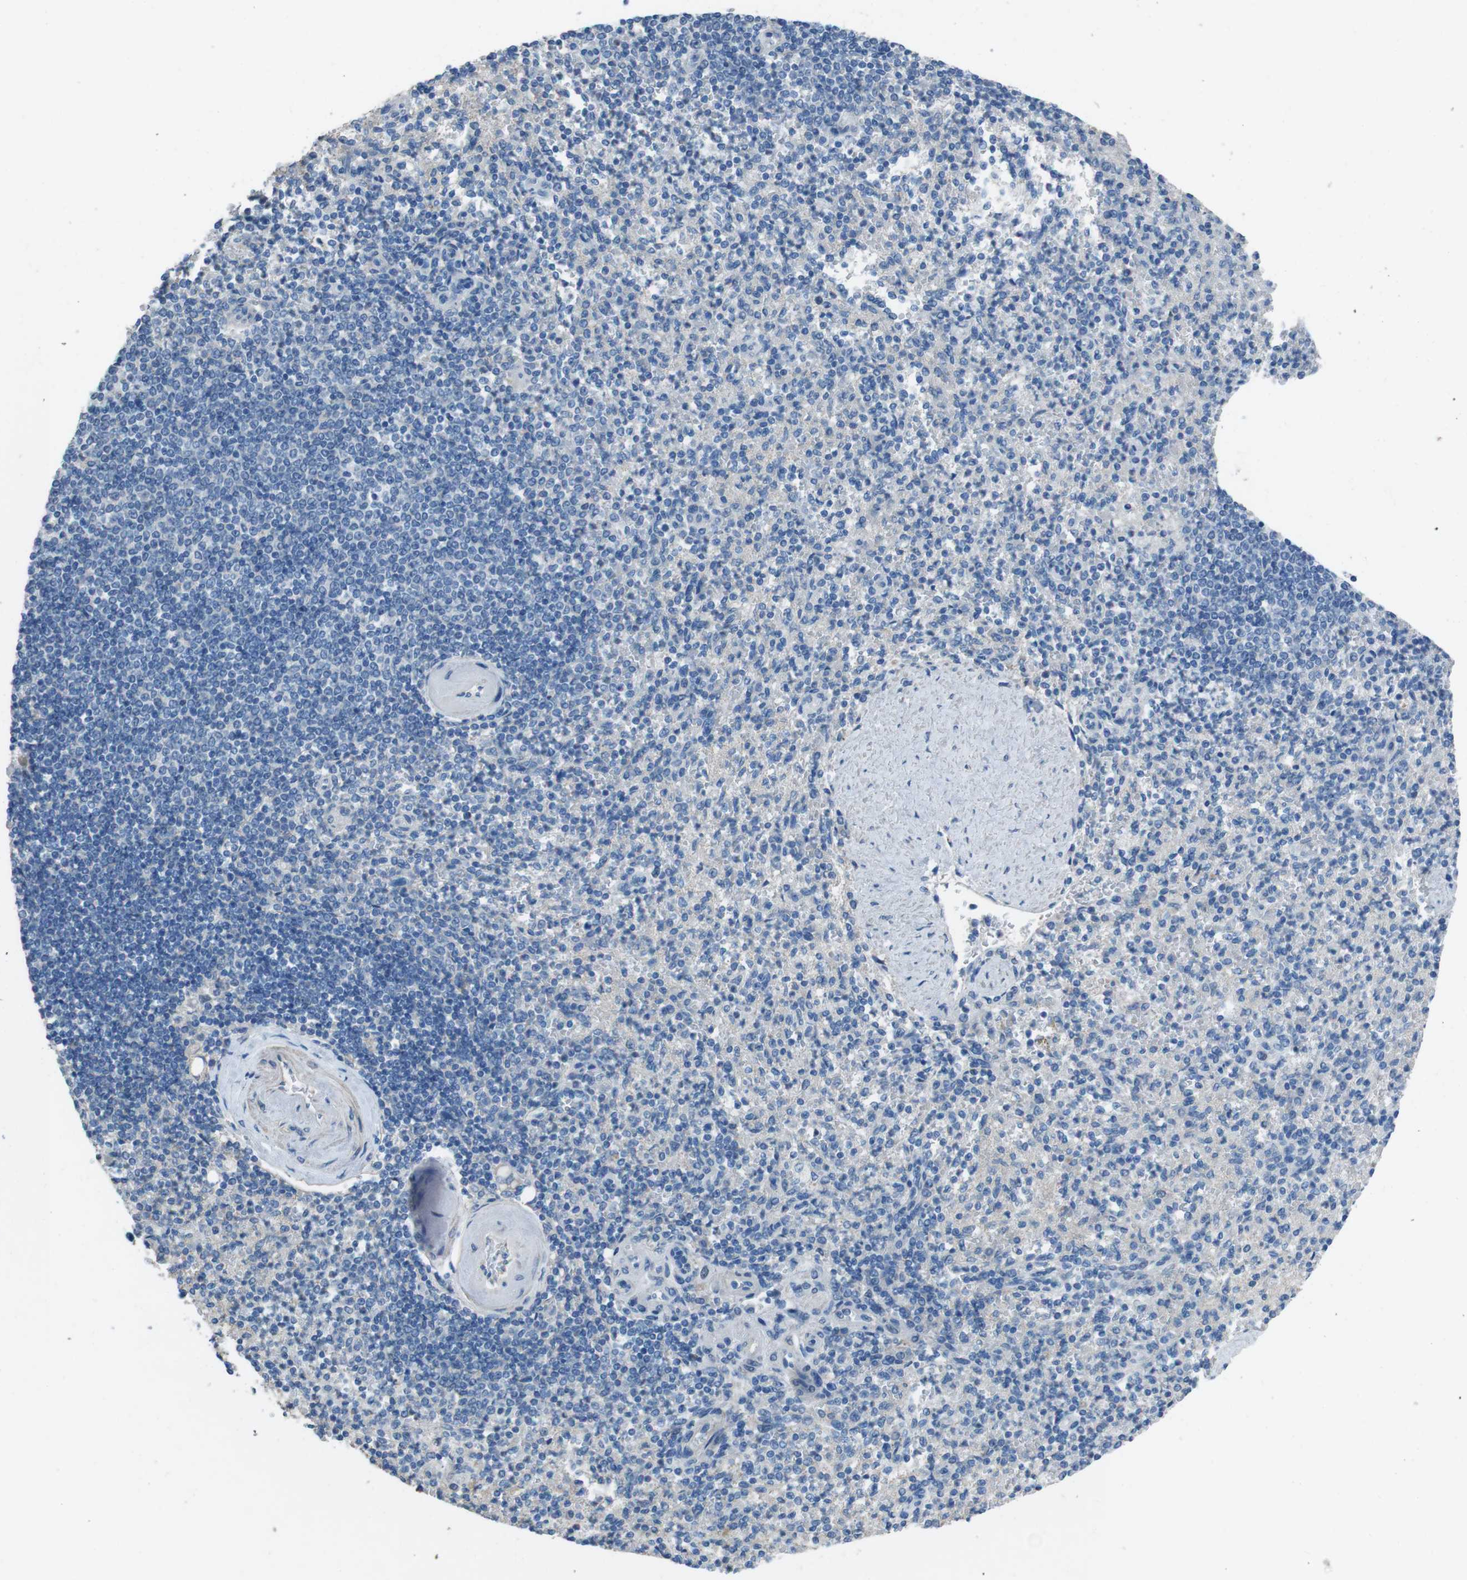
{"staining": {"intensity": "negative", "quantity": "none", "location": "none"}, "tissue": "spleen", "cell_type": "Cells in red pulp", "image_type": "normal", "snomed": [{"axis": "morphology", "description": "Normal tissue, NOS"}, {"axis": "topography", "description": "Spleen"}], "caption": "An immunohistochemistry (IHC) photomicrograph of normal spleen is shown. There is no staining in cells in red pulp of spleen.", "gene": "CYP2C19", "patient": {"sex": "female", "age": 74}}